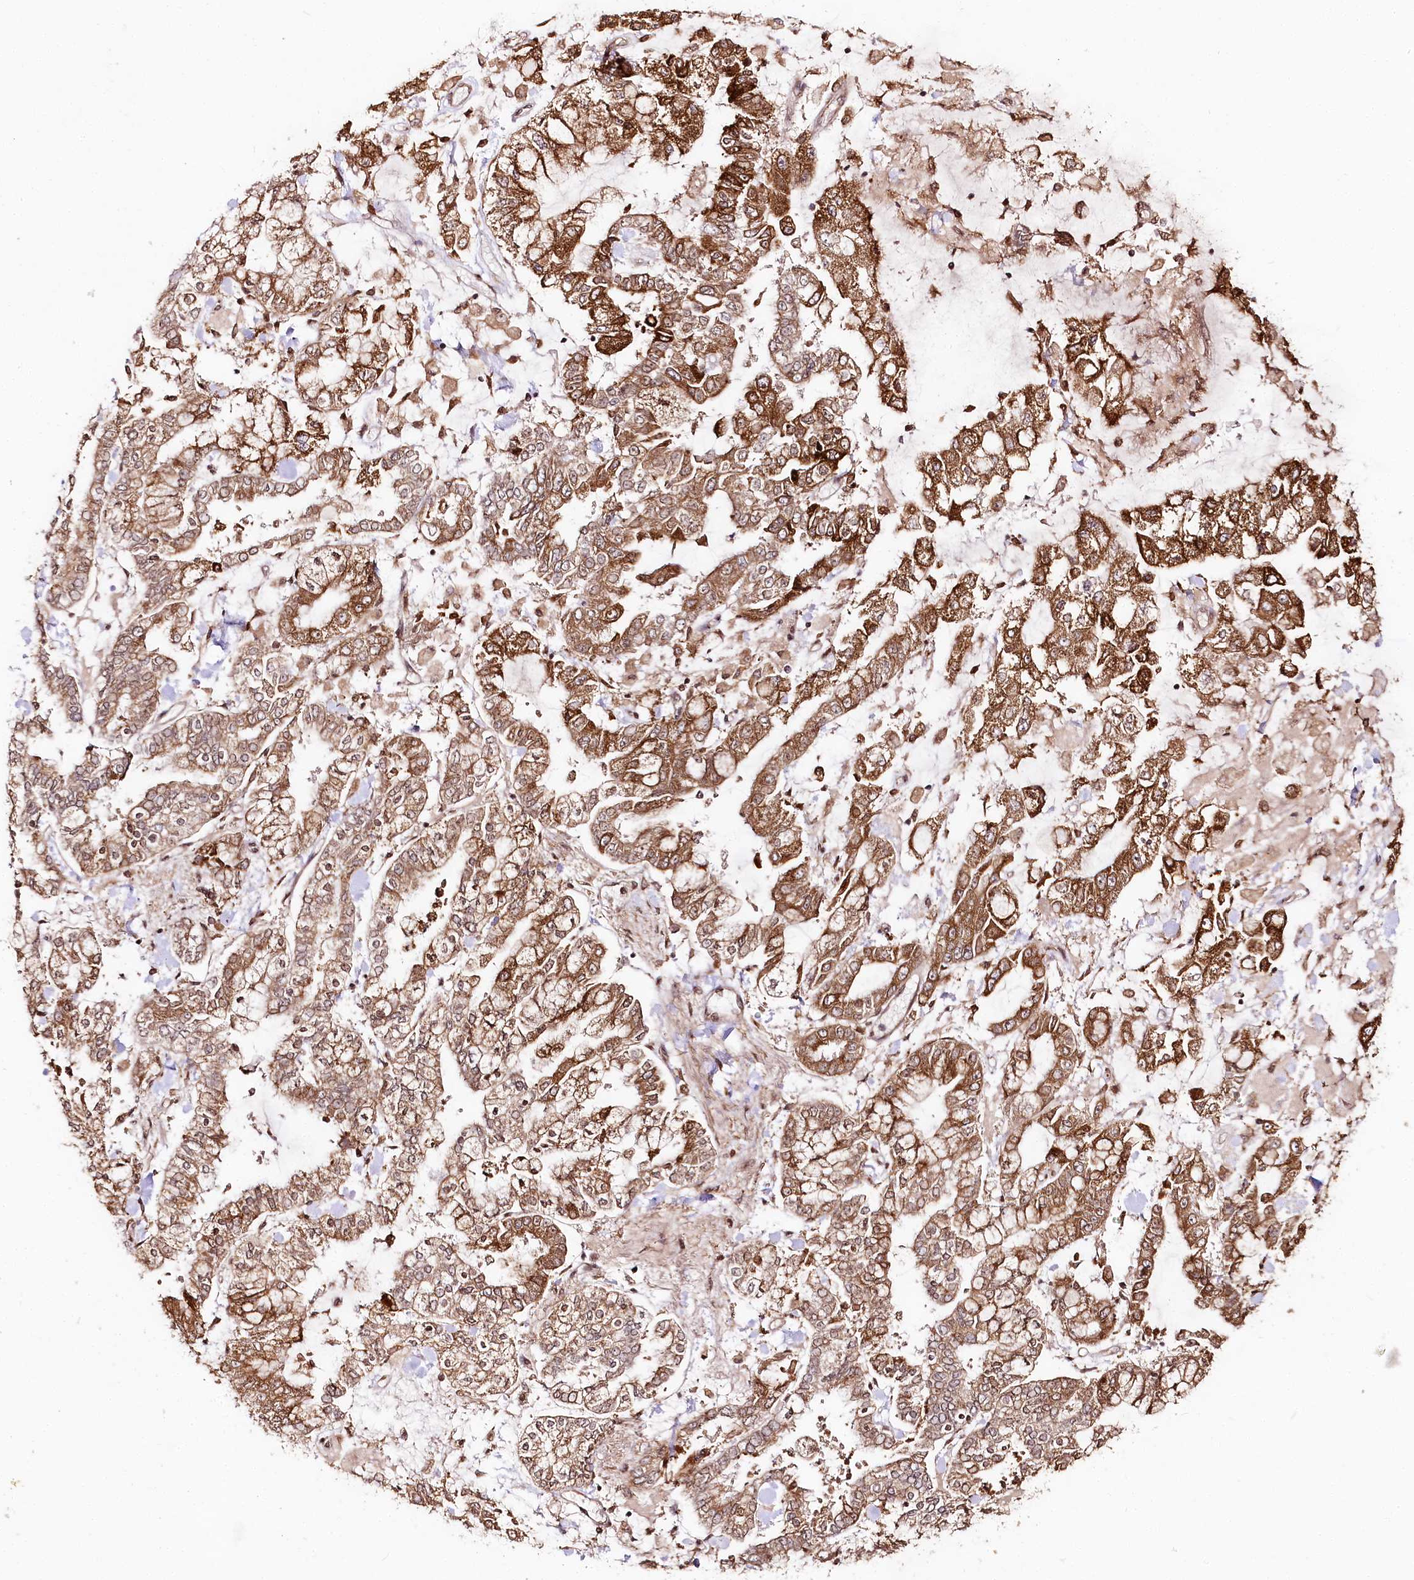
{"staining": {"intensity": "strong", "quantity": ">75%", "location": "cytoplasmic/membranous"}, "tissue": "stomach cancer", "cell_type": "Tumor cells", "image_type": "cancer", "snomed": [{"axis": "morphology", "description": "Normal tissue, NOS"}, {"axis": "morphology", "description": "Adenocarcinoma, NOS"}, {"axis": "topography", "description": "Stomach, upper"}, {"axis": "topography", "description": "Stomach"}], "caption": "Tumor cells show high levels of strong cytoplasmic/membranous staining in about >75% of cells in stomach cancer (adenocarcinoma).", "gene": "ENSG00000144785", "patient": {"sex": "male", "age": 76}}